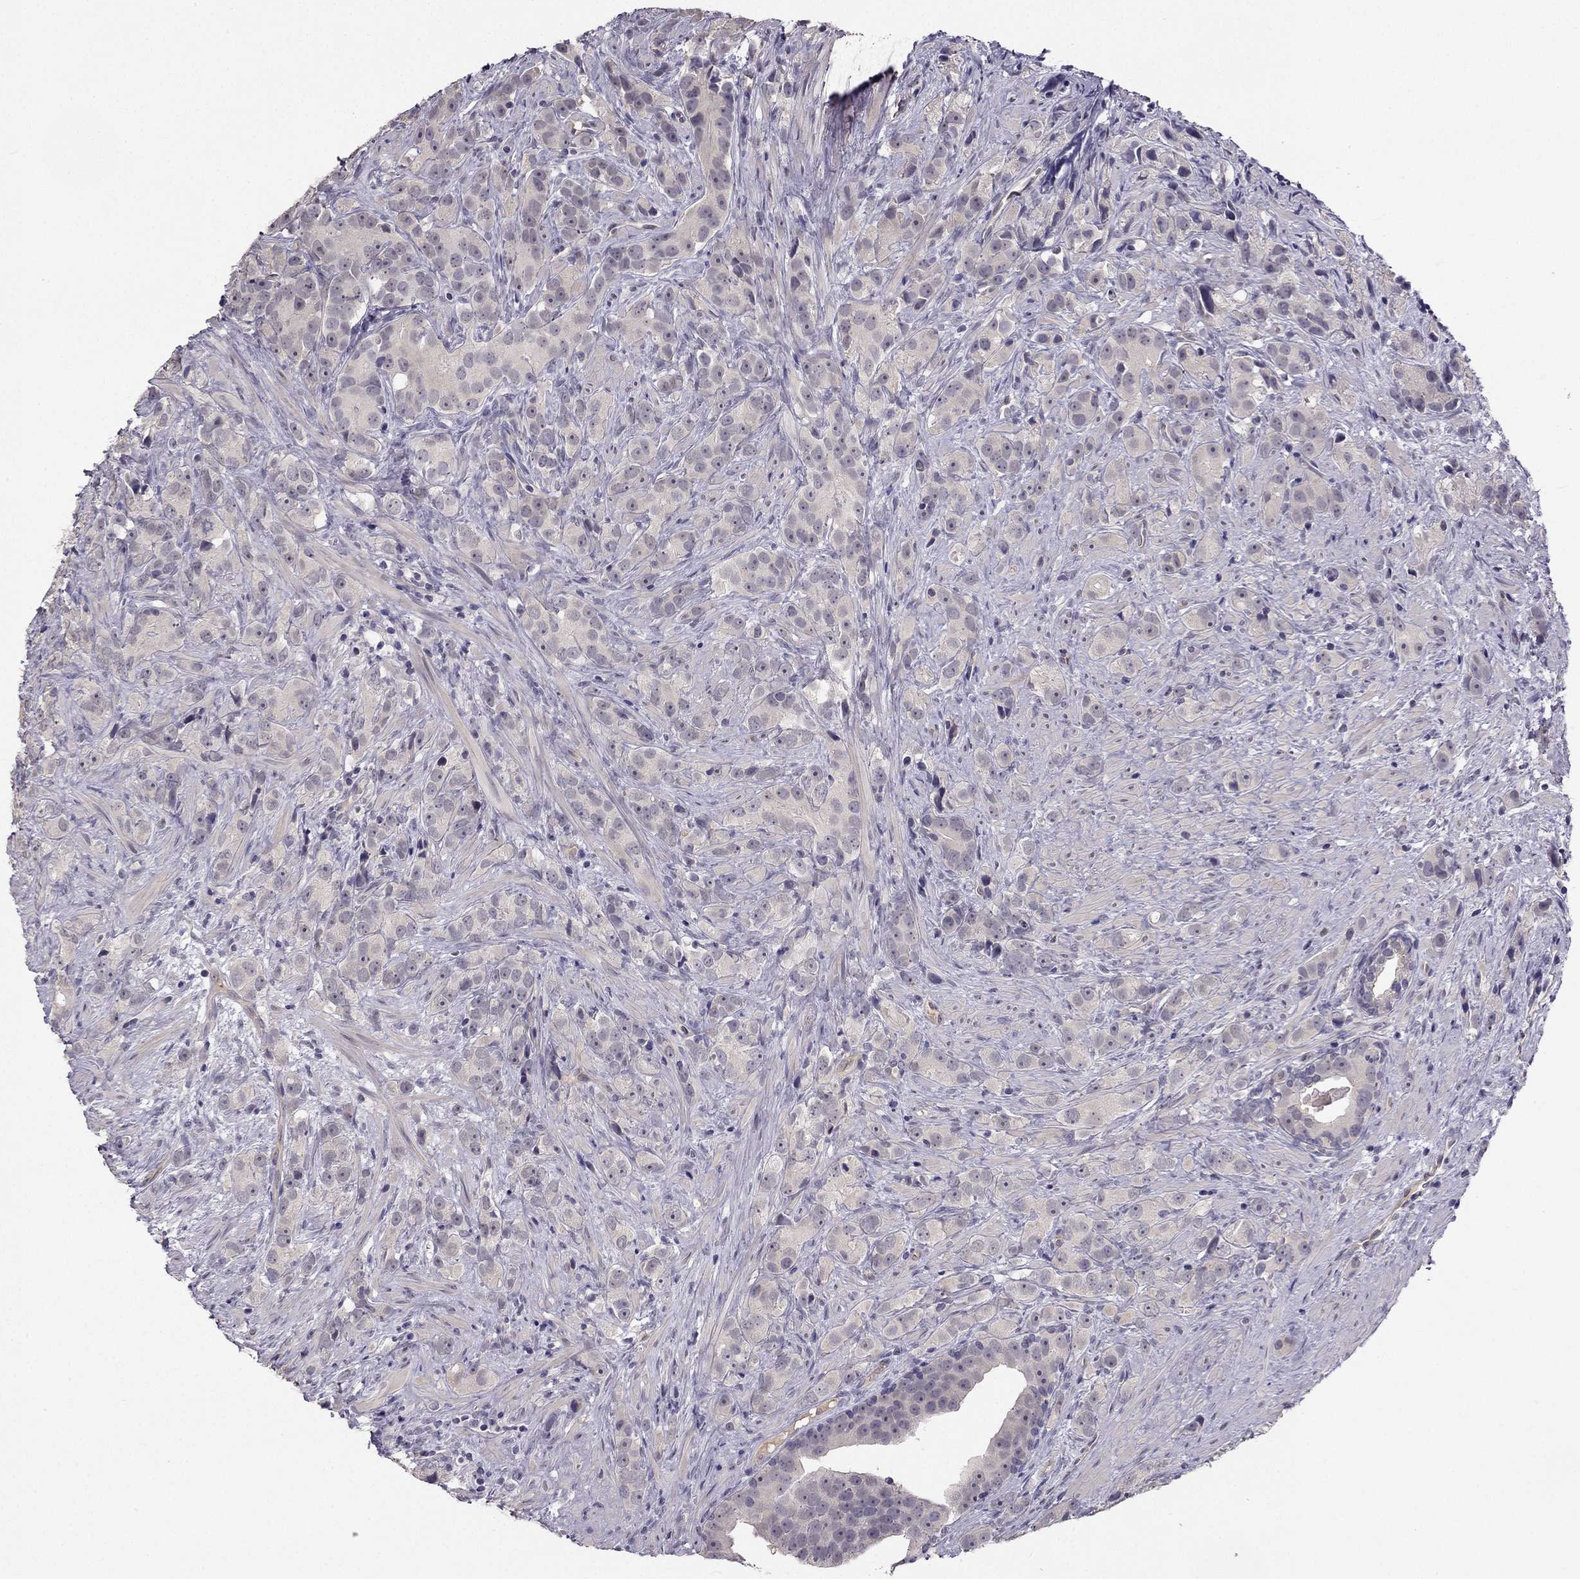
{"staining": {"intensity": "negative", "quantity": "none", "location": "none"}, "tissue": "prostate cancer", "cell_type": "Tumor cells", "image_type": "cancer", "snomed": [{"axis": "morphology", "description": "Adenocarcinoma, High grade"}, {"axis": "topography", "description": "Prostate"}], "caption": "The photomicrograph displays no significant staining in tumor cells of prostate cancer.", "gene": "NQO1", "patient": {"sex": "male", "age": 90}}